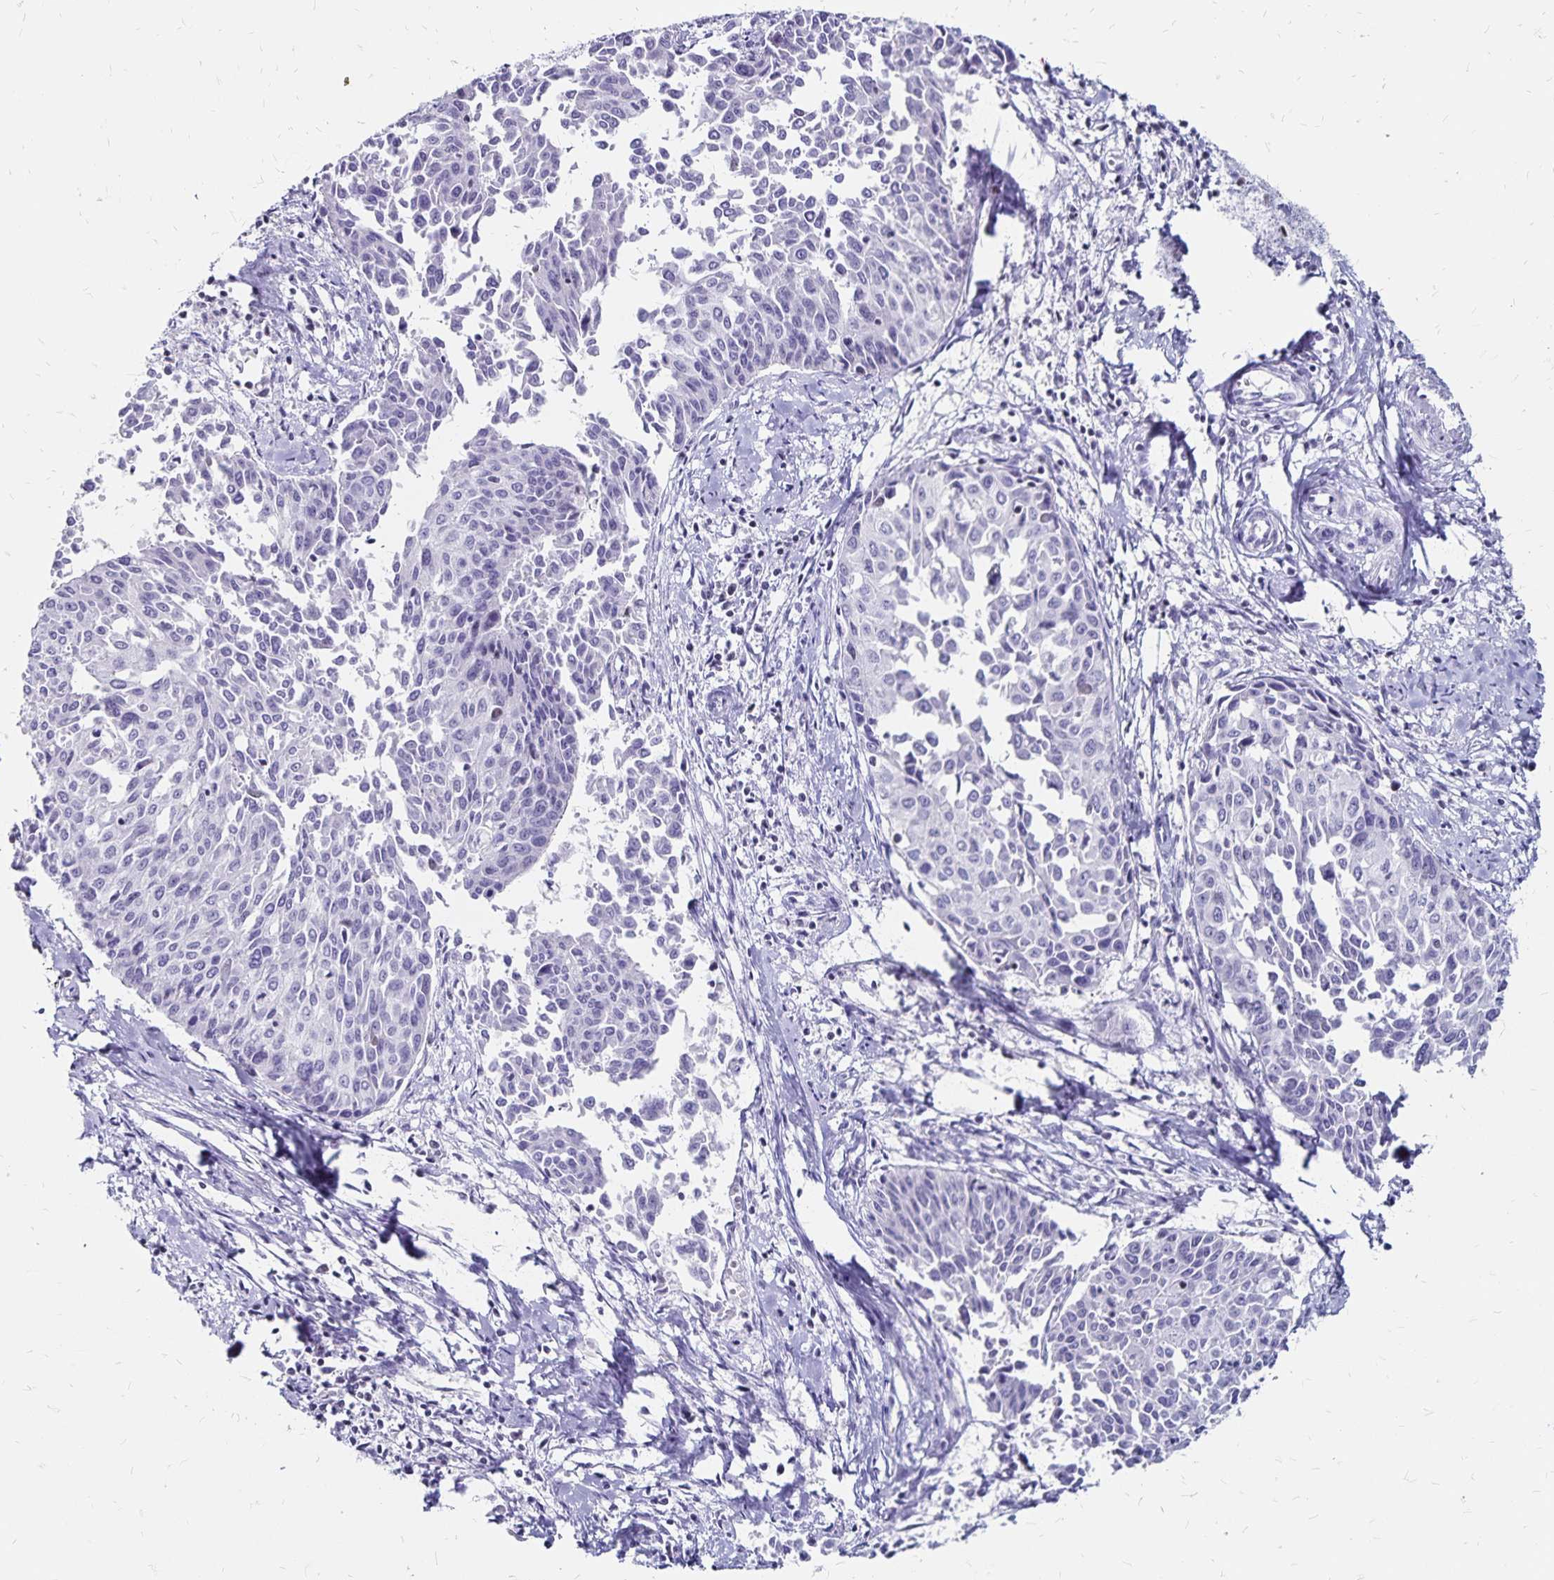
{"staining": {"intensity": "negative", "quantity": "none", "location": "none"}, "tissue": "cervical cancer", "cell_type": "Tumor cells", "image_type": "cancer", "snomed": [{"axis": "morphology", "description": "Squamous cell carcinoma, NOS"}, {"axis": "topography", "description": "Cervix"}], "caption": "A photomicrograph of human cervical cancer (squamous cell carcinoma) is negative for staining in tumor cells.", "gene": "IKZF1", "patient": {"sex": "female", "age": 50}}